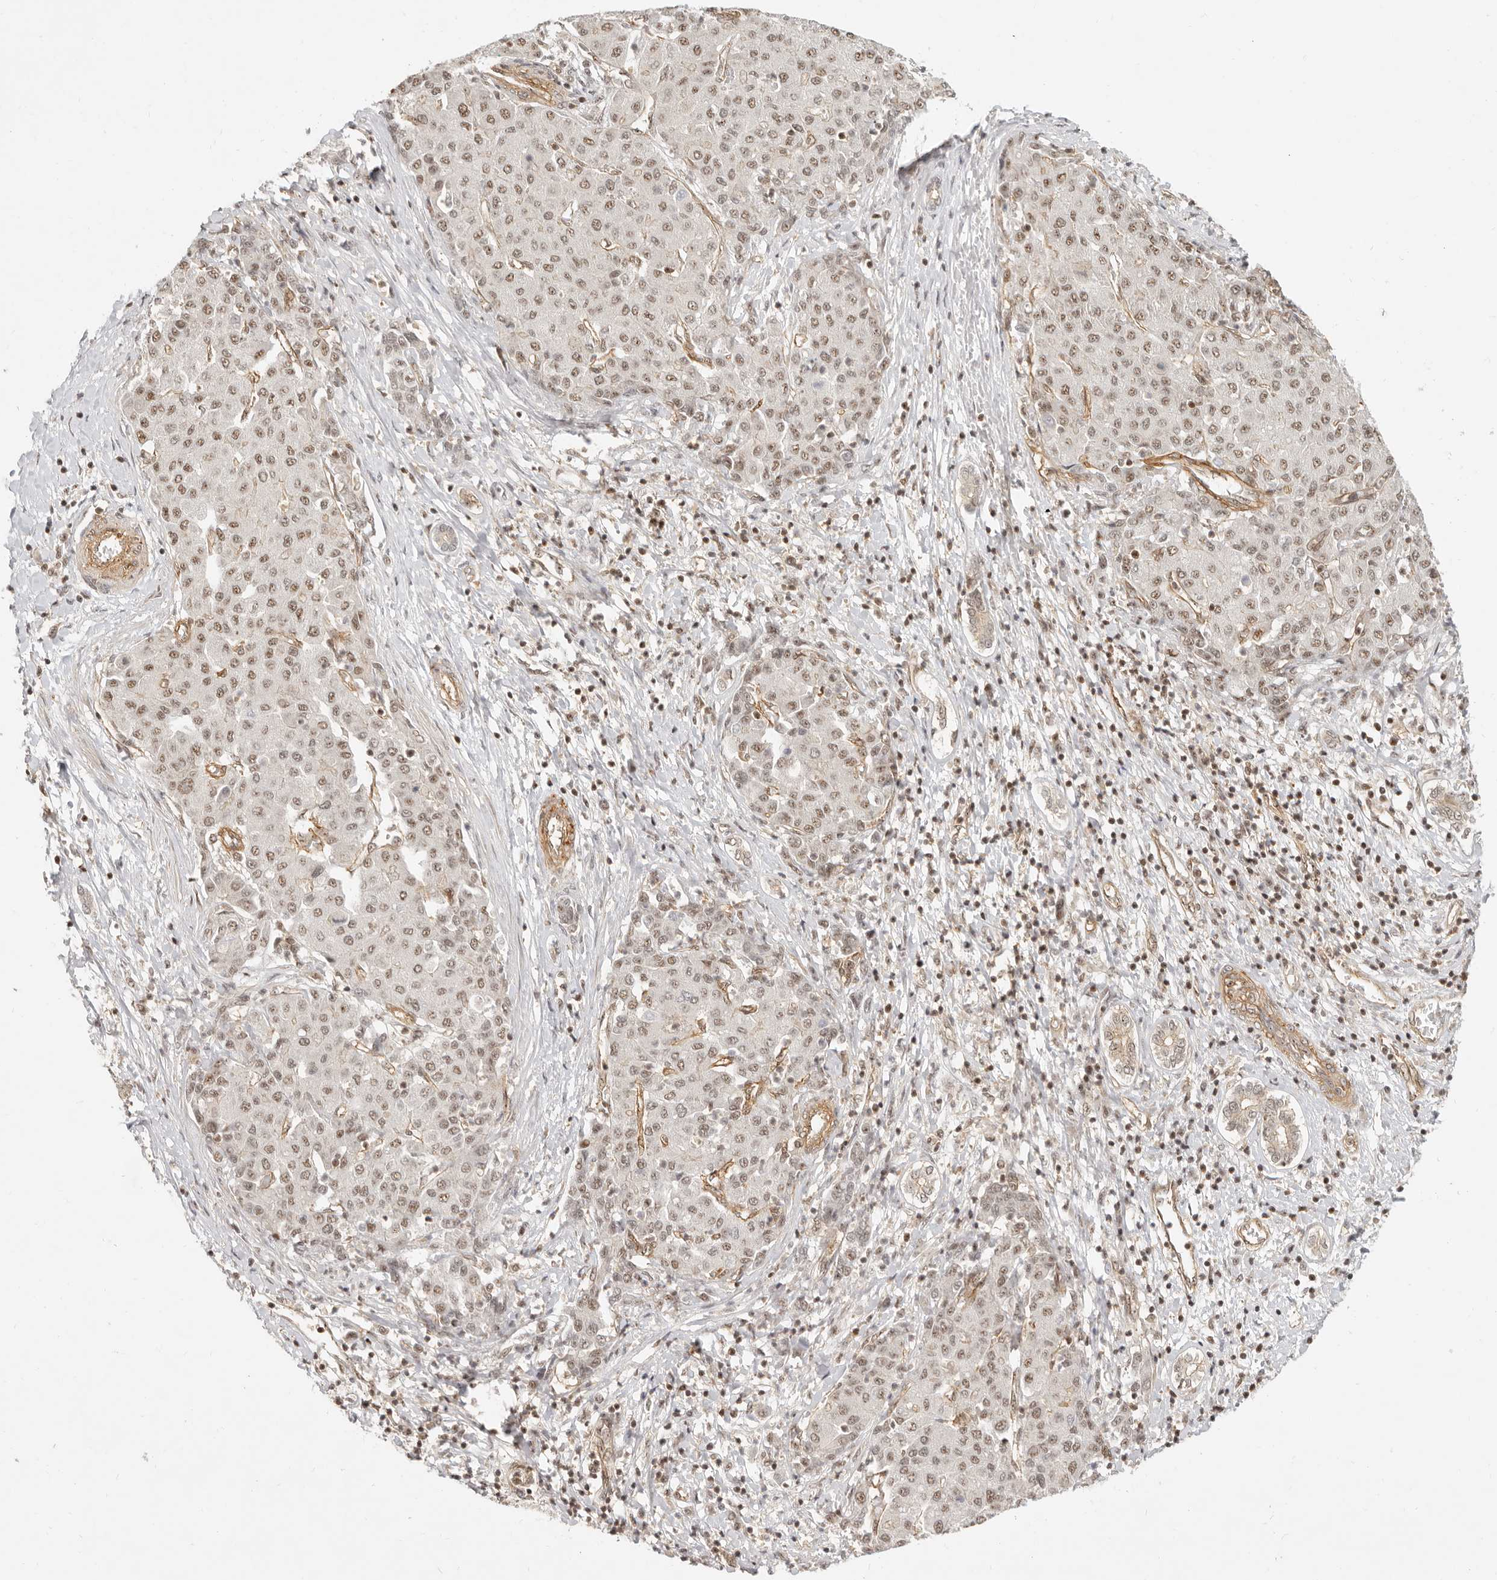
{"staining": {"intensity": "moderate", "quantity": ">75%", "location": "nuclear"}, "tissue": "liver cancer", "cell_type": "Tumor cells", "image_type": "cancer", "snomed": [{"axis": "morphology", "description": "Carcinoma, Hepatocellular, NOS"}, {"axis": "topography", "description": "Liver"}], "caption": "Human hepatocellular carcinoma (liver) stained with a protein marker exhibits moderate staining in tumor cells.", "gene": "BAP1", "patient": {"sex": "male", "age": 65}}